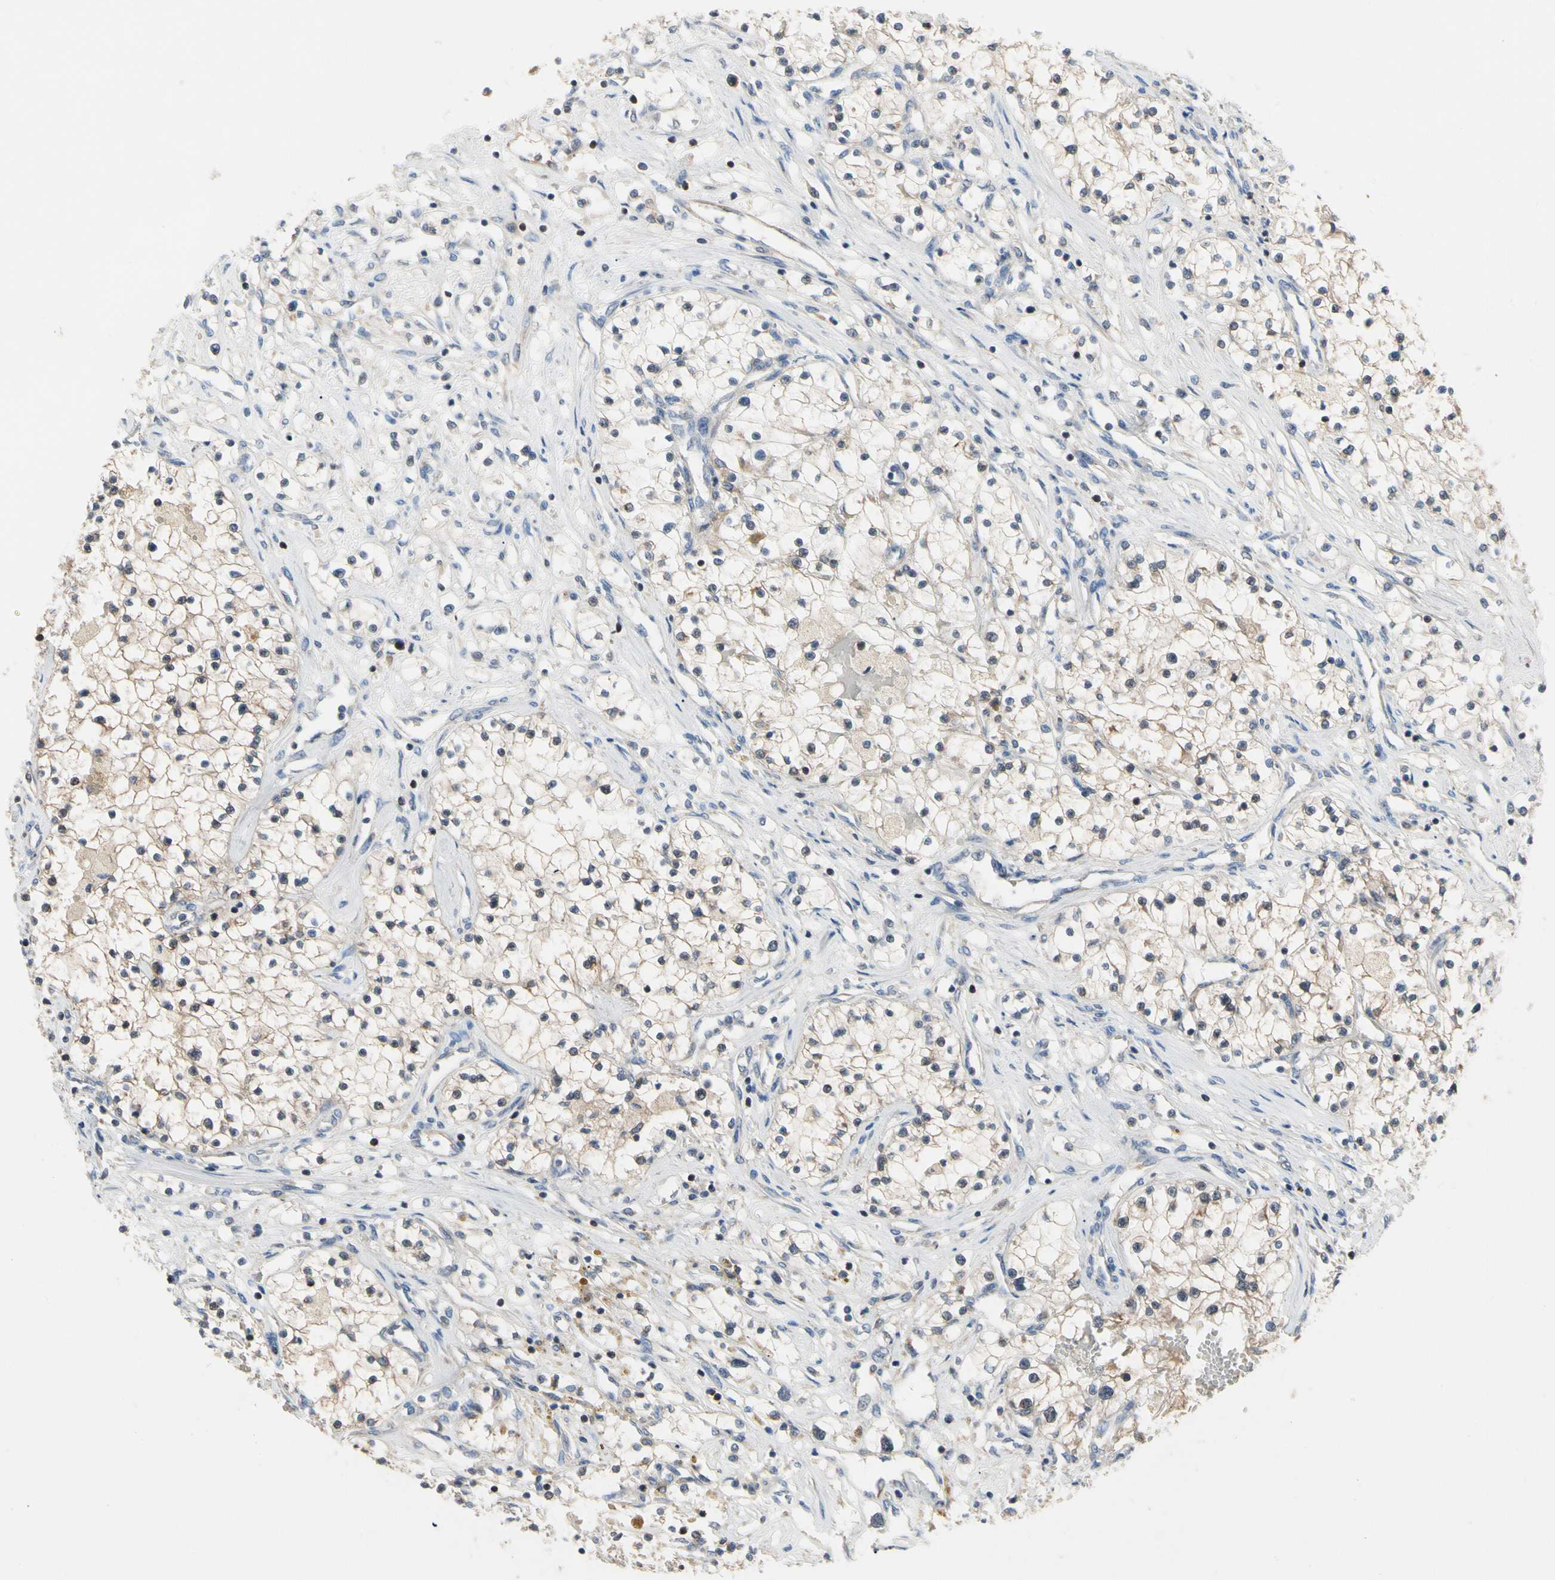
{"staining": {"intensity": "weak", "quantity": "<25%", "location": "cytoplasmic/membranous"}, "tissue": "renal cancer", "cell_type": "Tumor cells", "image_type": "cancer", "snomed": [{"axis": "morphology", "description": "Adenocarcinoma, NOS"}, {"axis": "topography", "description": "Kidney"}], "caption": "This is an immunohistochemistry histopathology image of adenocarcinoma (renal). There is no expression in tumor cells.", "gene": "MTHFS", "patient": {"sex": "male", "age": 68}}